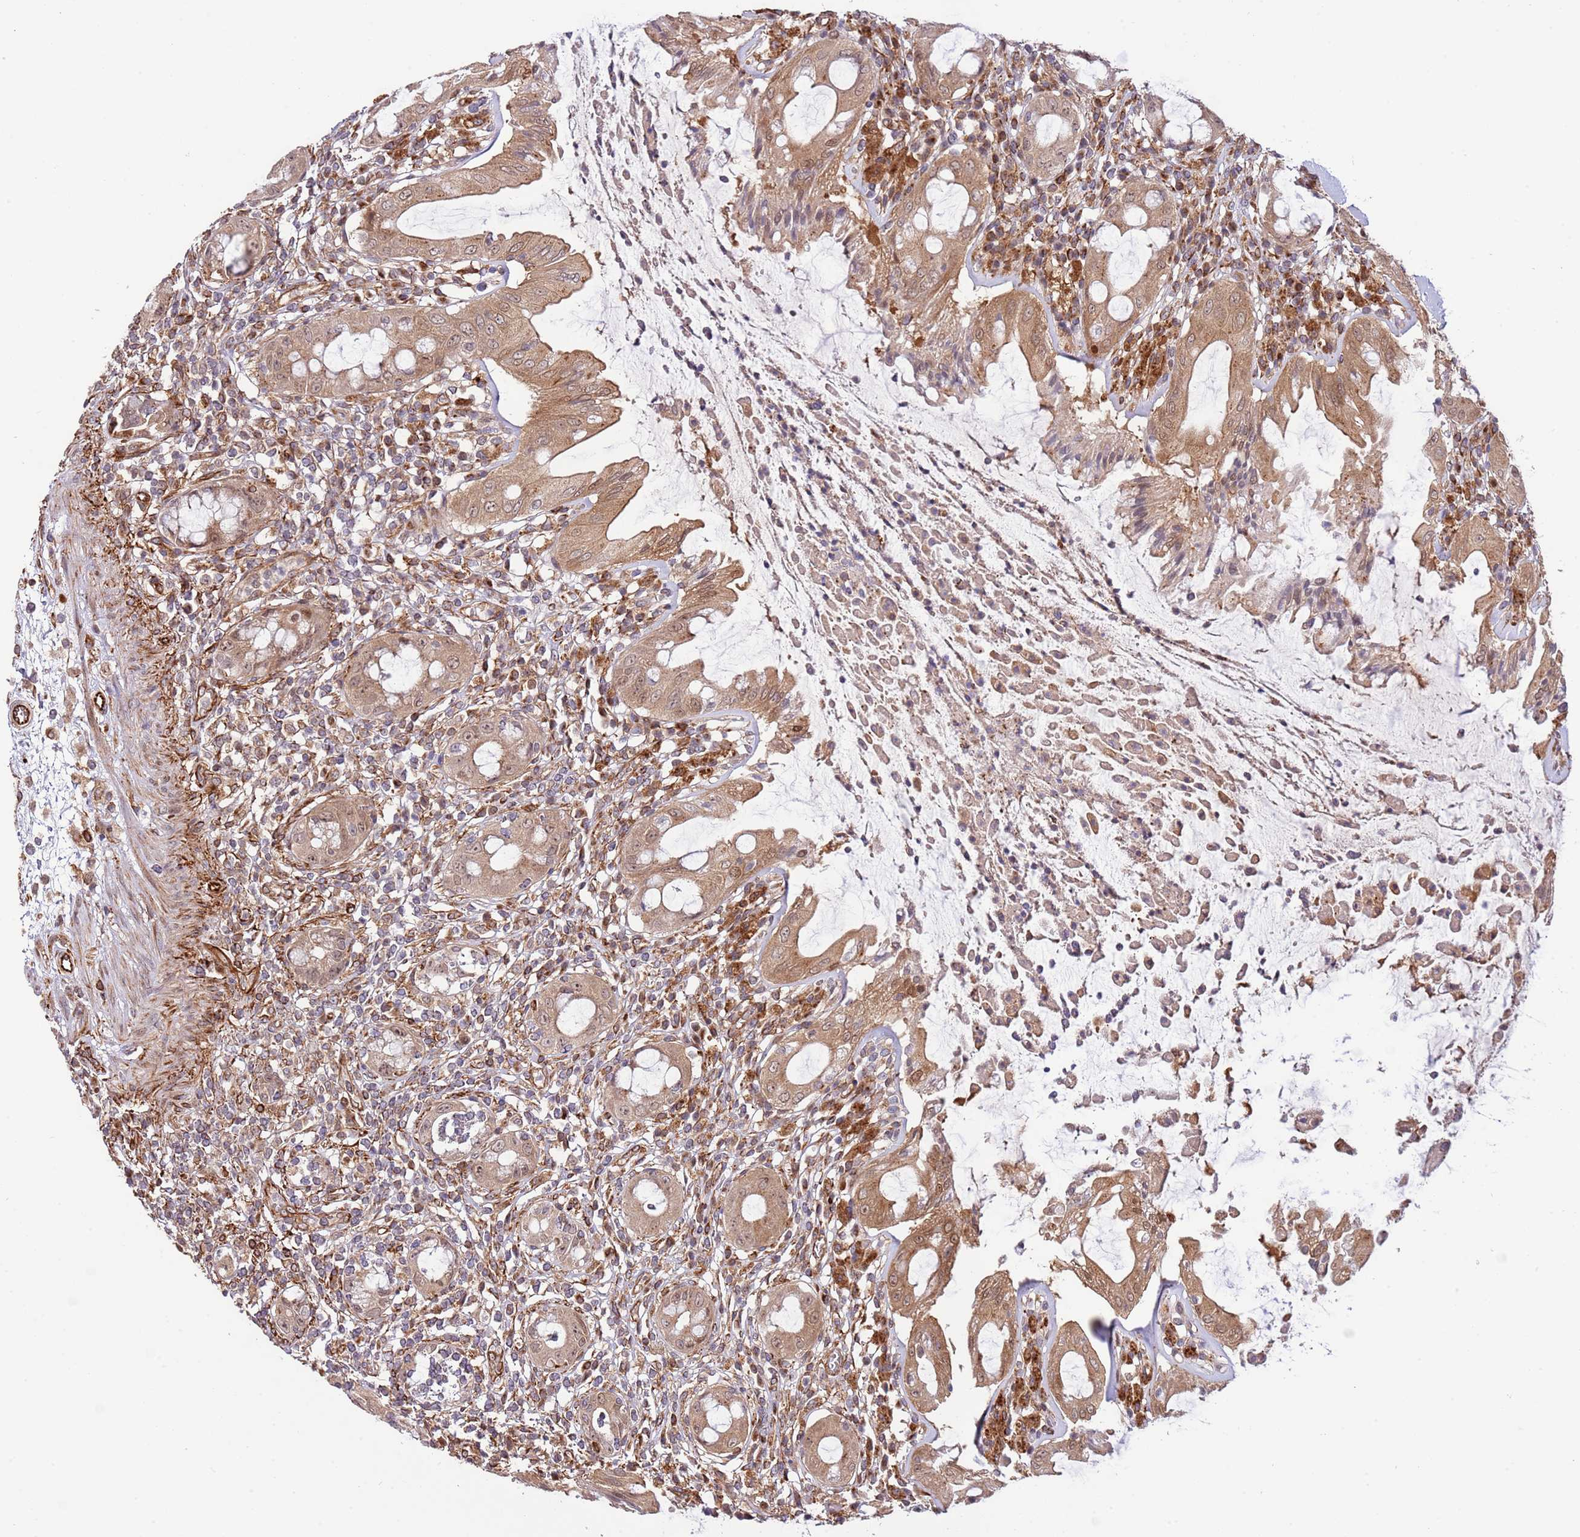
{"staining": {"intensity": "moderate", "quantity": ">75%", "location": "cytoplasmic/membranous"}, "tissue": "rectum", "cell_type": "Glandular cells", "image_type": "normal", "snomed": [{"axis": "morphology", "description": "Normal tissue, NOS"}, {"axis": "topography", "description": "Rectum"}], "caption": "Rectum was stained to show a protein in brown. There is medium levels of moderate cytoplasmic/membranous positivity in about >75% of glandular cells.", "gene": "NEK3", "patient": {"sex": "female", "age": 57}}